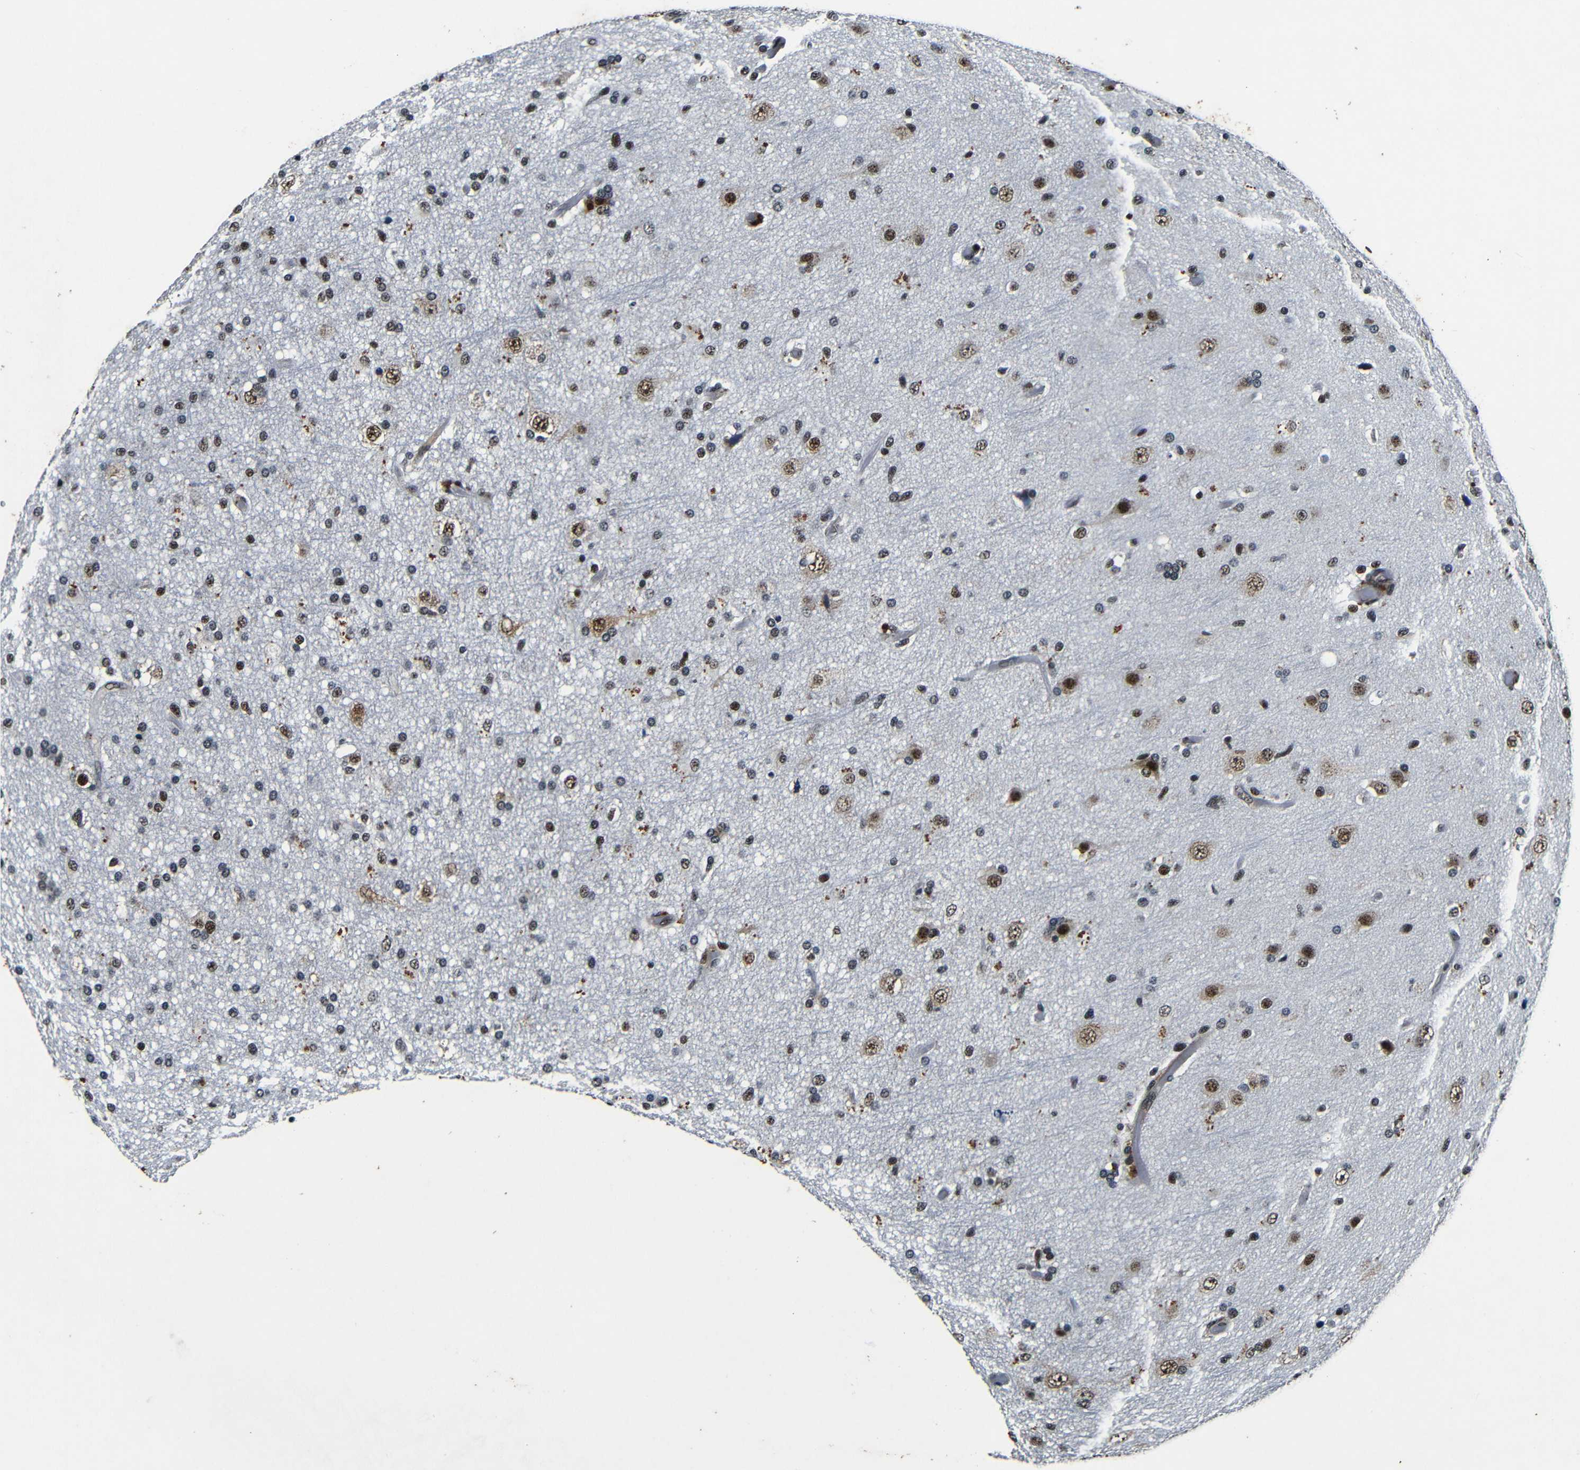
{"staining": {"intensity": "moderate", "quantity": ">75%", "location": "cytoplasmic/membranous,nuclear"}, "tissue": "glioma", "cell_type": "Tumor cells", "image_type": "cancer", "snomed": [{"axis": "morphology", "description": "Glioma, malignant, High grade"}, {"axis": "topography", "description": "Brain"}], "caption": "This histopathology image displays glioma stained with immunohistochemistry (IHC) to label a protein in brown. The cytoplasmic/membranous and nuclear of tumor cells show moderate positivity for the protein. Nuclei are counter-stained blue.", "gene": "FOXD4", "patient": {"sex": "male", "age": 33}}